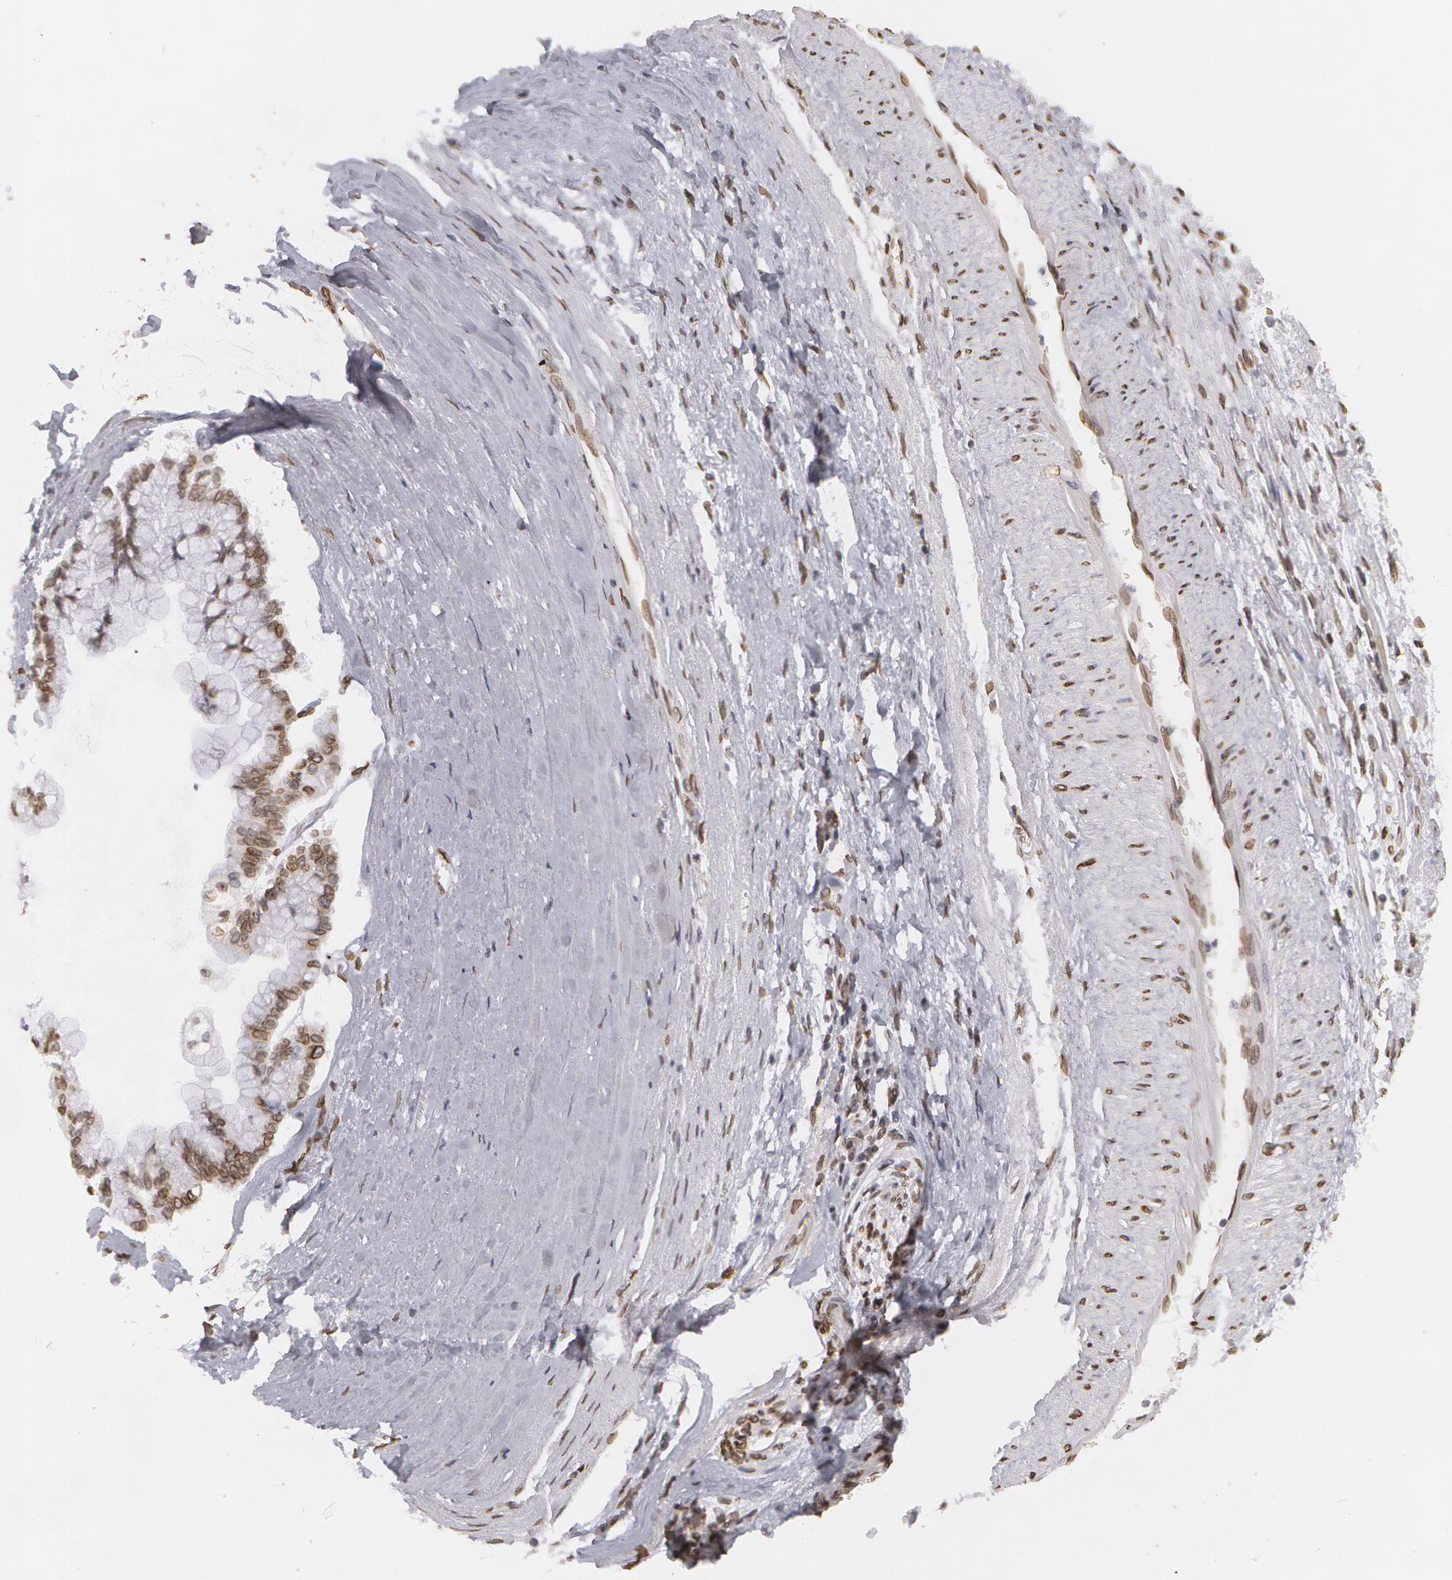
{"staining": {"intensity": "moderate", "quantity": ">75%", "location": "nuclear"}, "tissue": "liver cancer", "cell_type": "Tumor cells", "image_type": "cancer", "snomed": [{"axis": "morphology", "description": "Cholangiocarcinoma"}, {"axis": "topography", "description": "Liver"}], "caption": "A high-resolution photomicrograph shows IHC staining of liver cancer (cholangiocarcinoma), which demonstrates moderate nuclear expression in about >75% of tumor cells.", "gene": "EMD", "patient": {"sex": "female", "age": 79}}